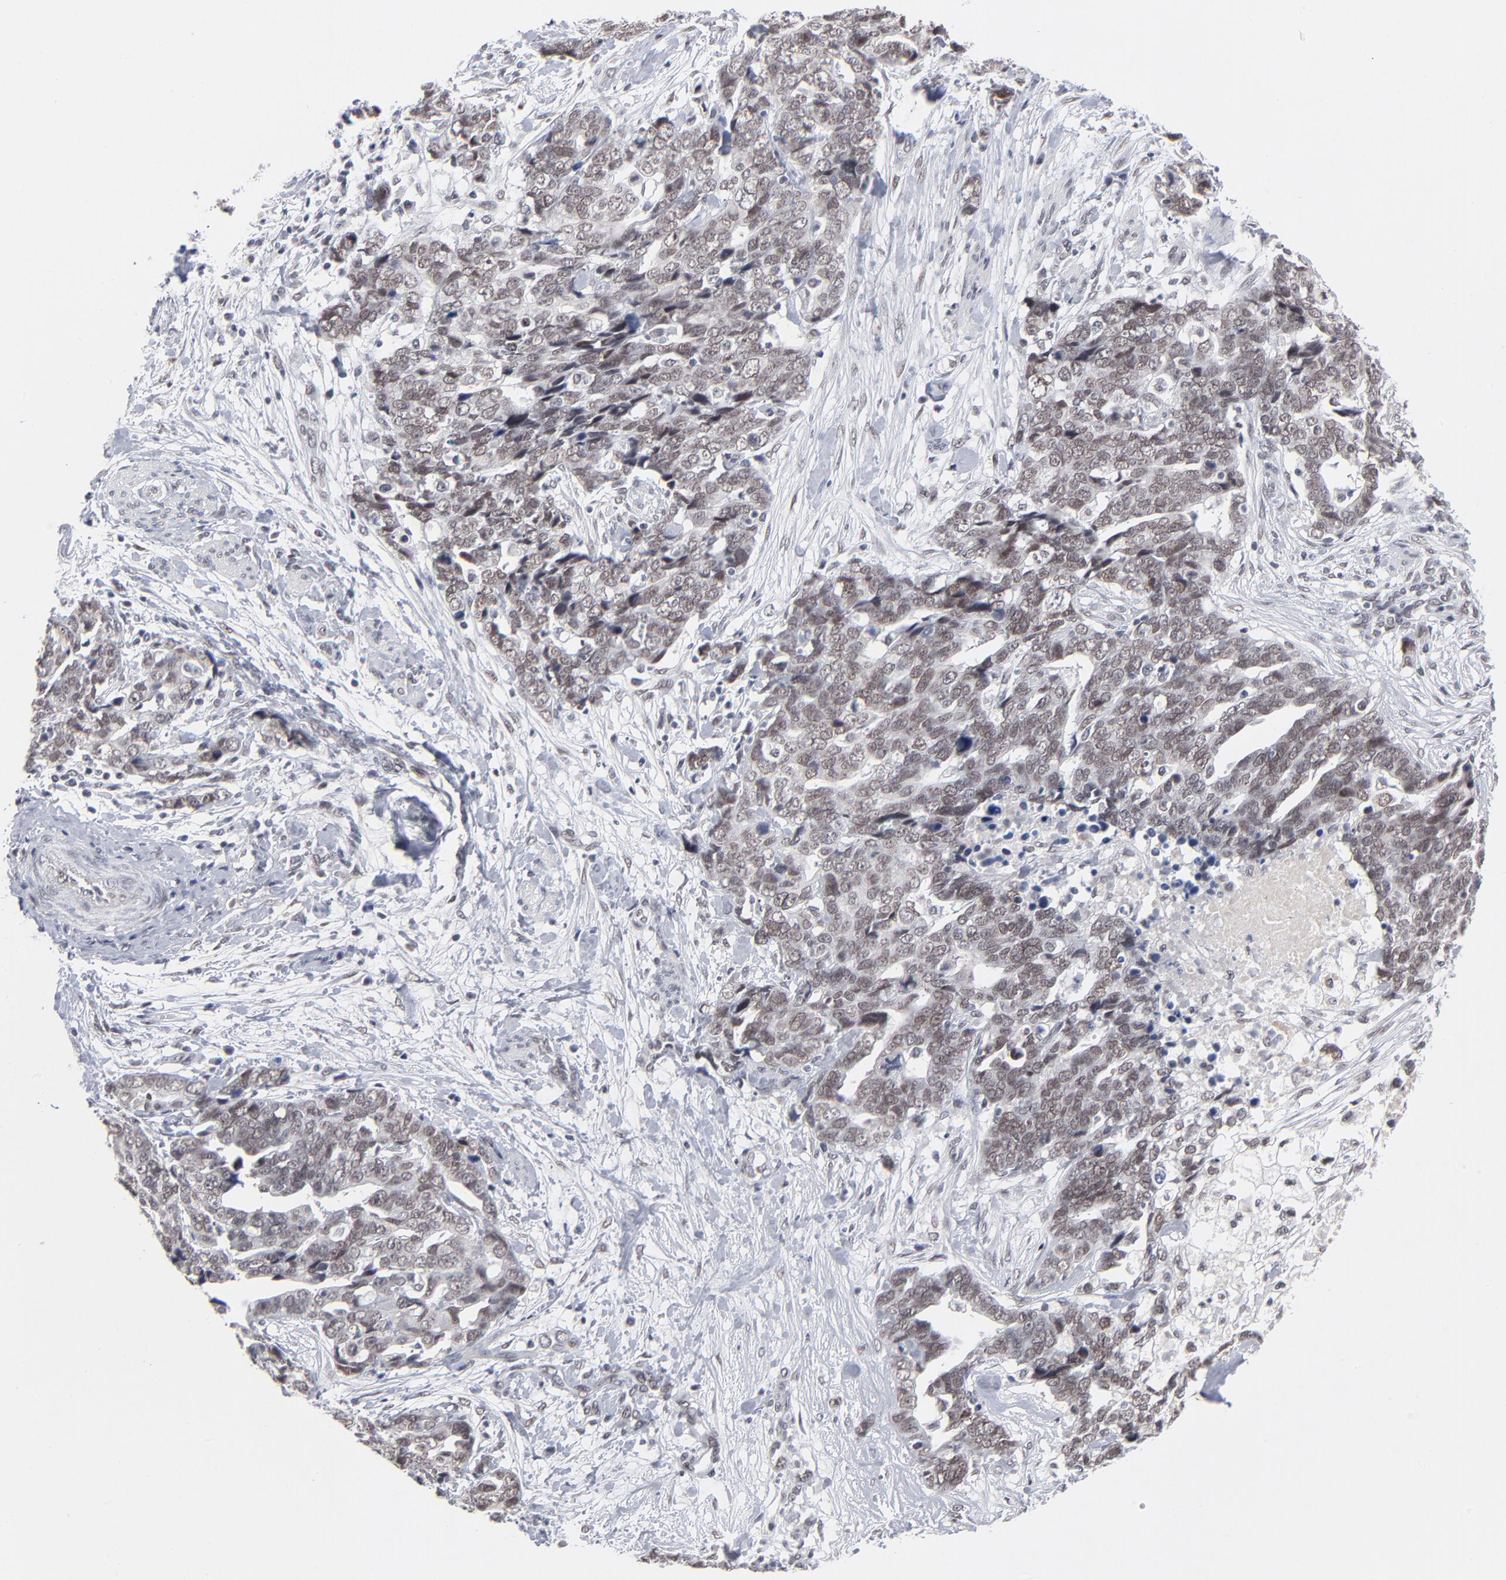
{"staining": {"intensity": "weak", "quantity": "25%-75%", "location": "nuclear"}, "tissue": "ovarian cancer", "cell_type": "Tumor cells", "image_type": "cancer", "snomed": [{"axis": "morphology", "description": "Normal tissue, NOS"}, {"axis": "morphology", "description": "Cystadenocarcinoma, serous, NOS"}, {"axis": "topography", "description": "Fallopian tube"}, {"axis": "topography", "description": "Ovary"}], "caption": "Immunohistochemical staining of human ovarian cancer (serous cystadenocarcinoma) displays low levels of weak nuclear staining in approximately 25%-75% of tumor cells. (DAB (3,3'-diaminobenzidine) = brown stain, brightfield microscopy at high magnification).", "gene": "MBIP", "patient": {"sex": "female", "age": 56}}